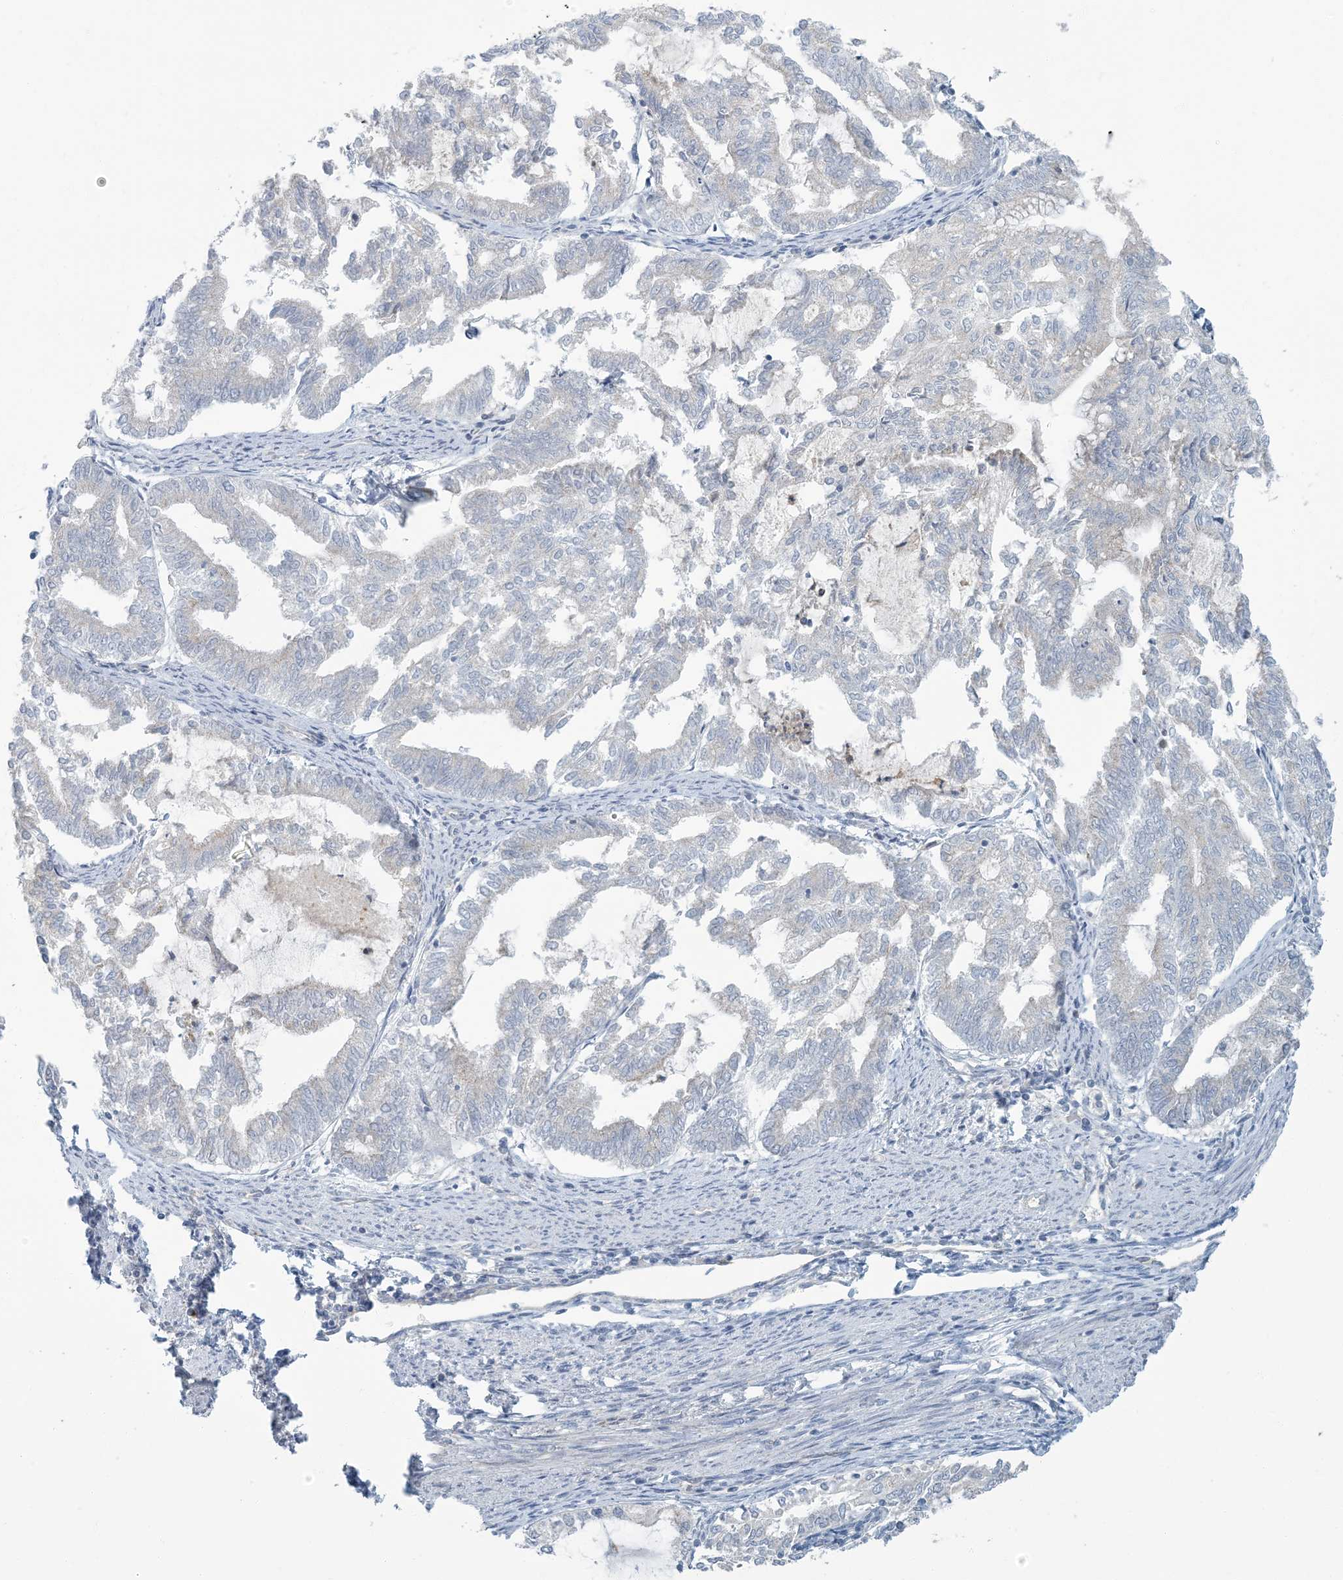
{"staining": {"intensity": "negative", "quantity": "none", "location": "none"}, "tissue": "endometrial cancer", "cell_type": "Tumor cells", "image_type": "cancer", "snomed": [{"axis": "morphology", "description": "Adenocarcinoma, NOS"}, {"axis": "topography", "description": "Endometrium"}], "caption": "DAB (3,3'-diaminobenzidine) immunohistochemical staining of human endometrial adenocarcinoma displays no significant expression in tumor cells. (Immunohistochemistry (ihc), brightfield microscopy, high magnification).", "gene": "EPHA4", "patient": {"sex": "female", "age": 79}}